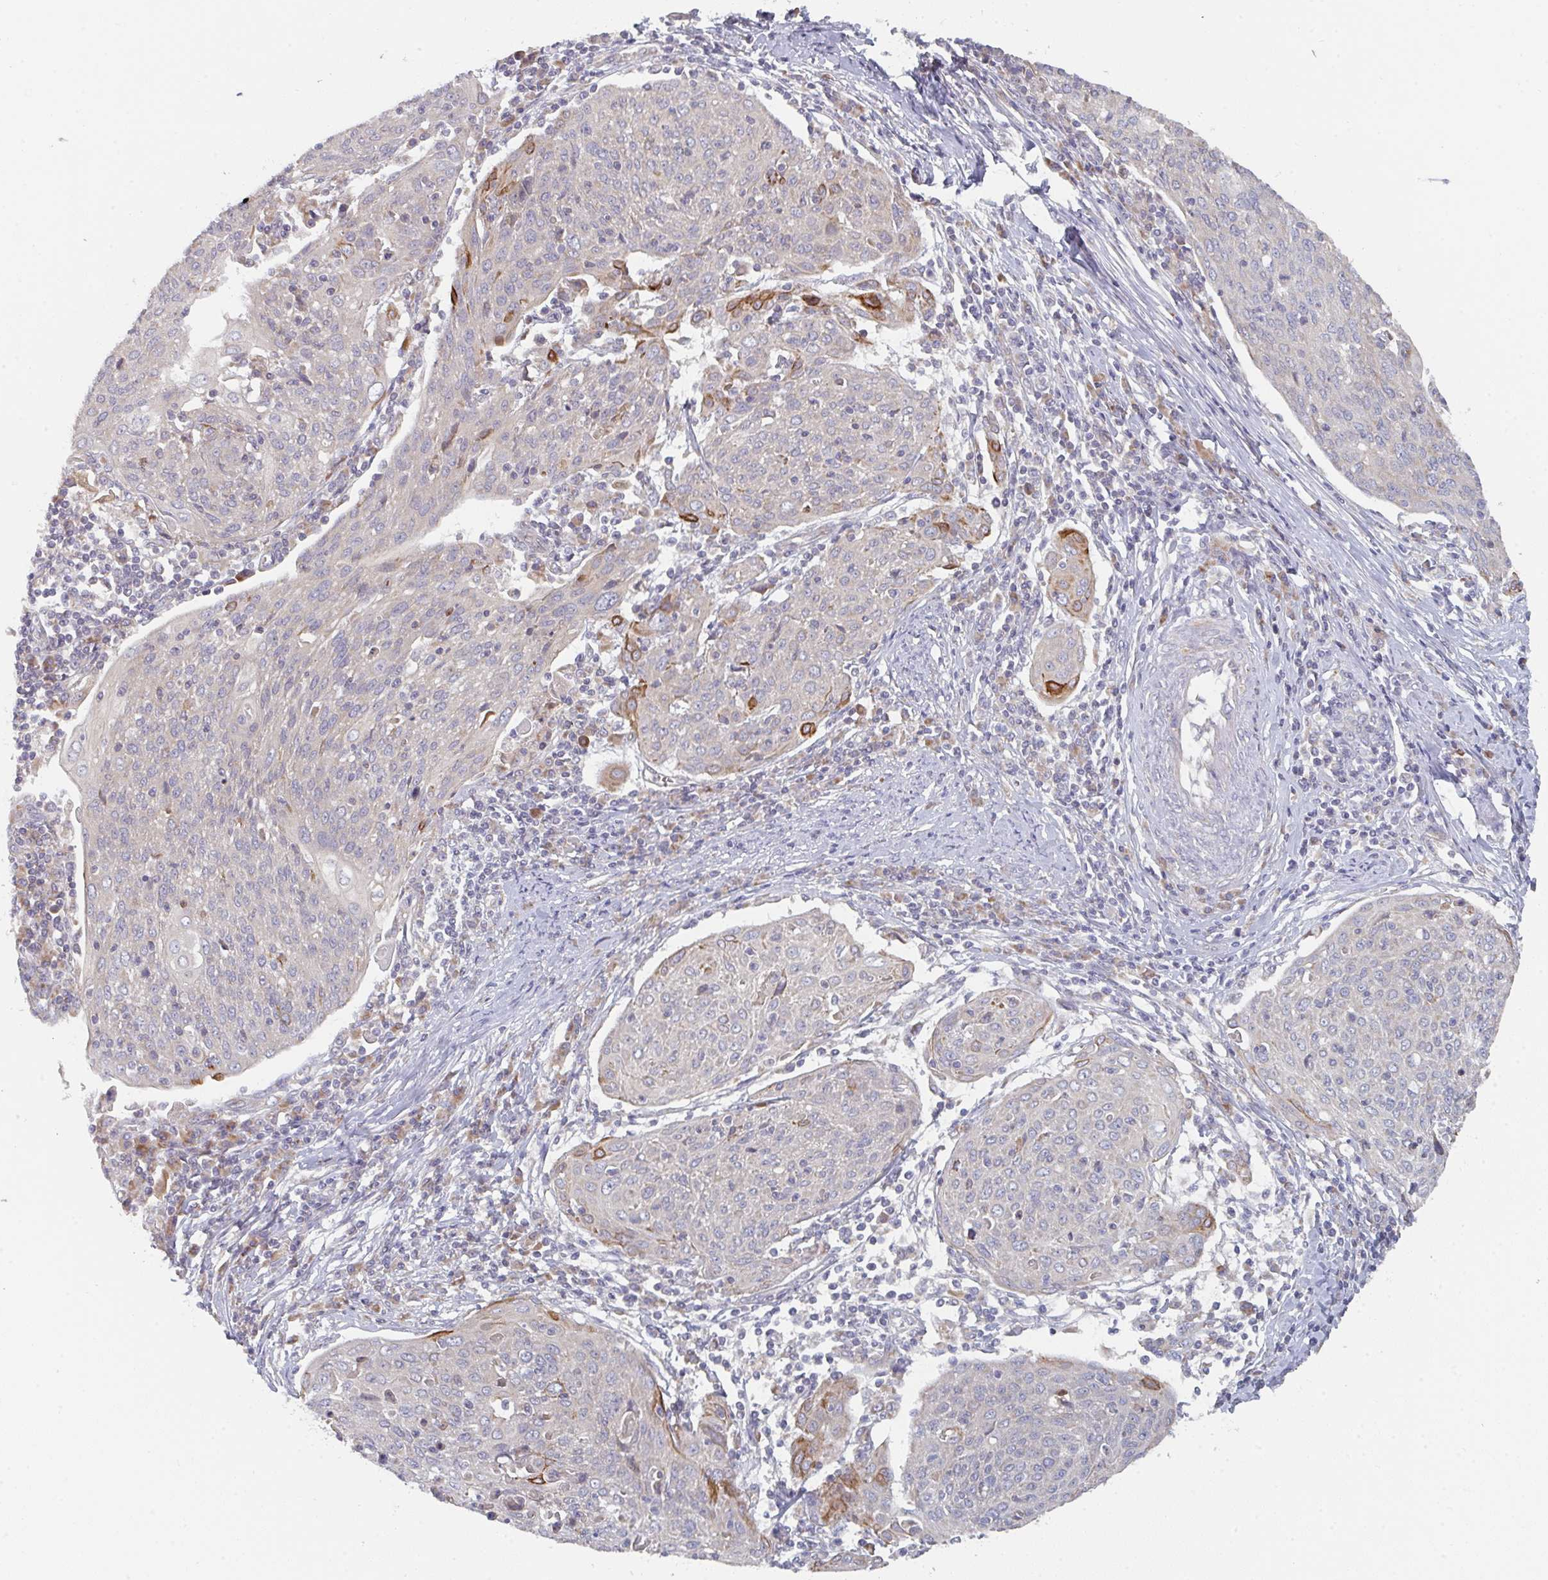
{"staining": {"intensity": "moderate", "quantity": "<25%", "location": "cytoplasmic/membranous"}, "tissue": "cervical cancer", "cell_type": "Tumor cells", "image_type": "cancer", "snomed": [{"axis": "morphology", "description": "Squamous cell carcinoma, NOS"}, {"axis": "topography", "description": "Cervix"}], "caption": "Cervical squamous cell carcinoma stained with immunohistochemistry (IHC) shows moderate cytoplasmic/membranous staining in approximately <25% of tumor cells.", "gene": "ELOVL1", "patient": {"sex": "female", "age": 67}}